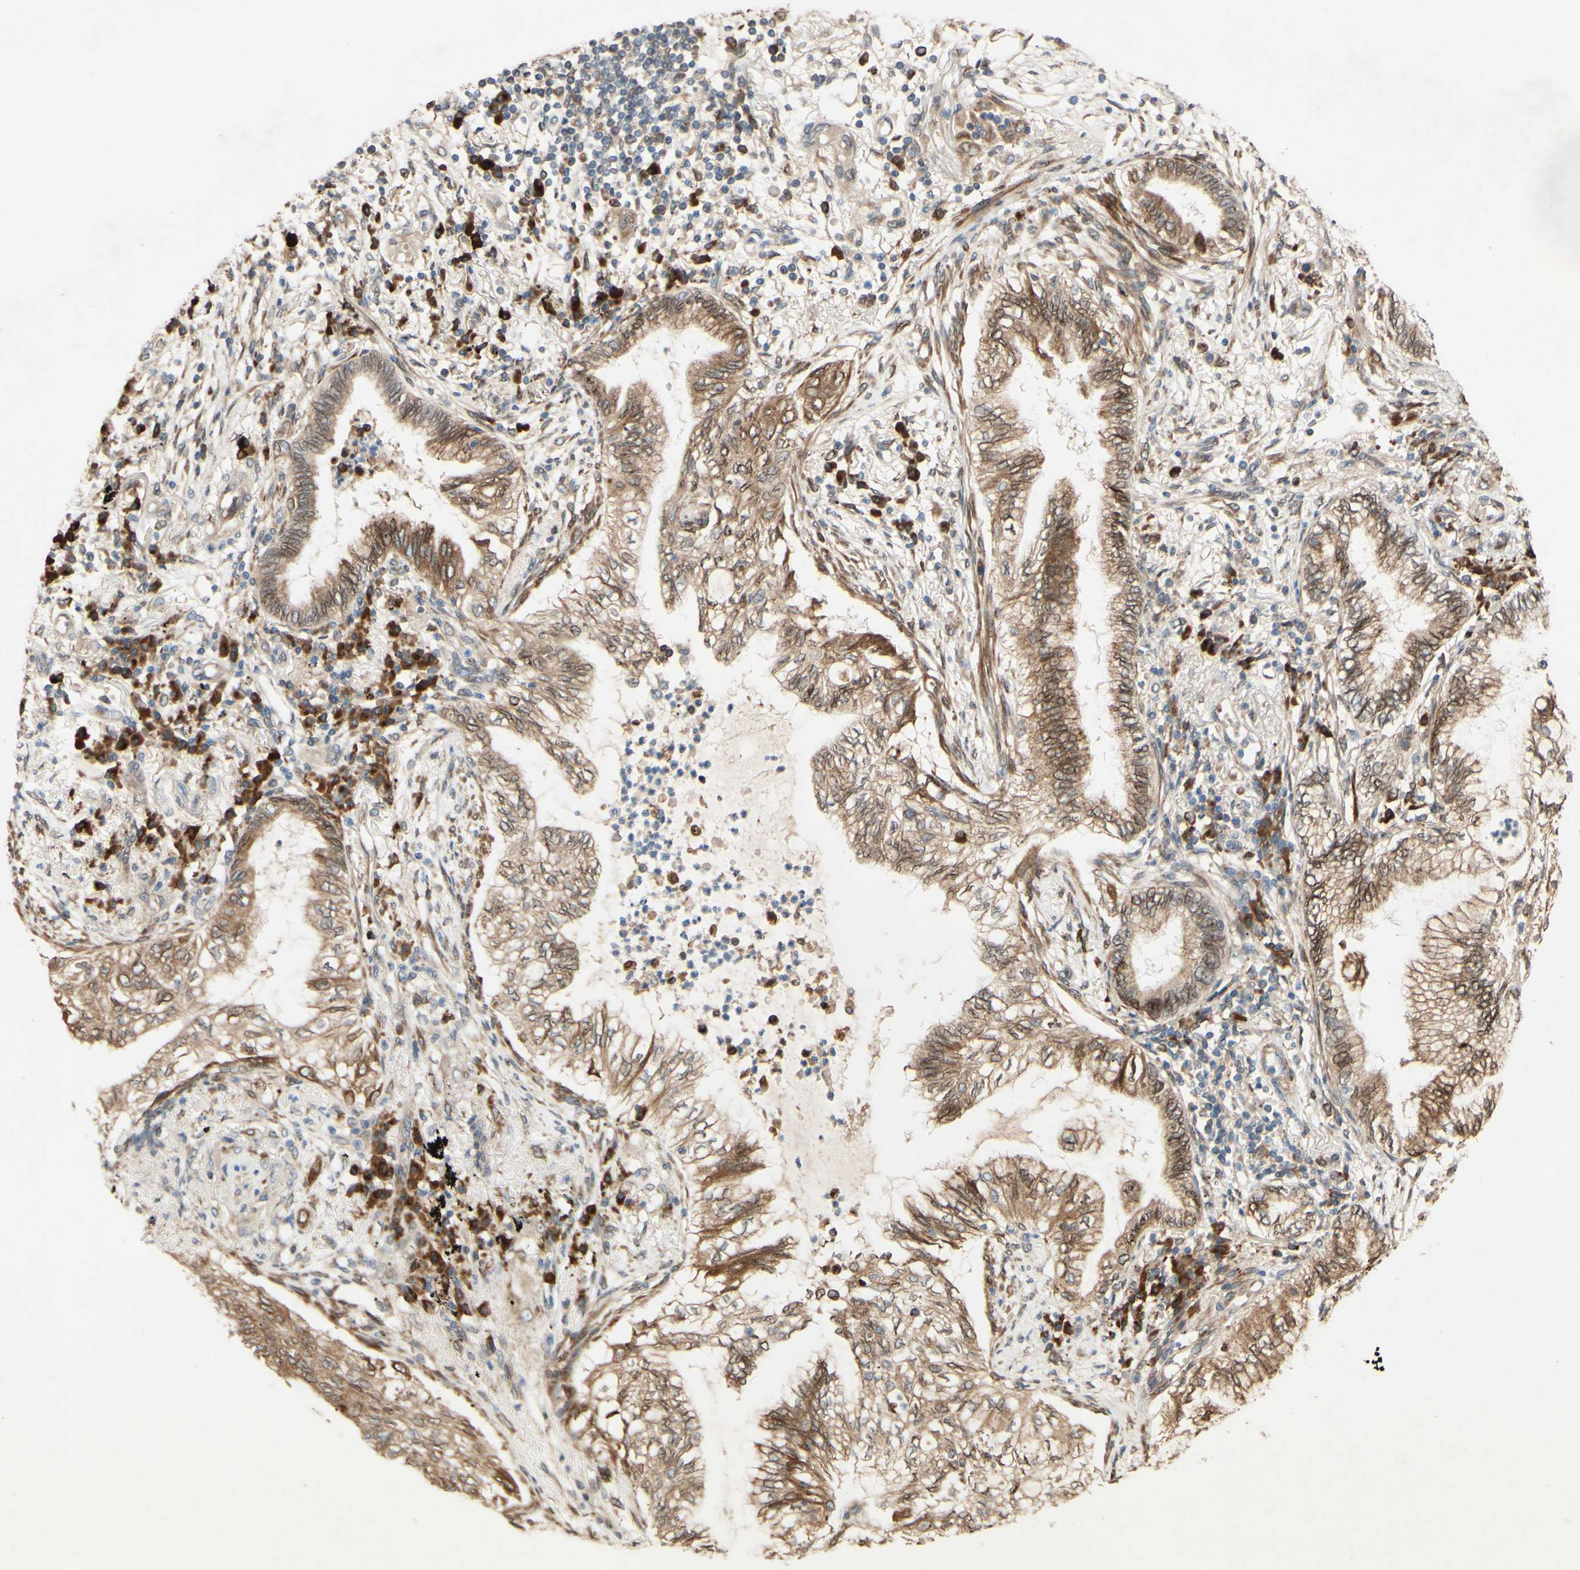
{"staining": {"intensity": "moderate", "quantity": ">75%", "location": "cytoplasmic/membranous,nuclear"}, "tissue": "lung cancer", "cell_type": "Tumor cells", "image_type": "cancer", "snomed": [{"axis": "morphology", "description": "Normal tissue, NOS"}, {"axis": "morphology", "description": "Adenocarcinoma, NOS"}, {"axis": "topography", "description": "Bronchus"}, {"axis": "topography", "description": "Lung"}], "caption": "The histopathology image demonstrates immunohistochemical staining of lung cancer (adenocarcinoma). There is moderate cytoplasmic/membranous and nuclear staining is seen in approximately >75% of tumor cells.", "gene": "PTPRU", "patient": {"sex": "female", "age": 70}}